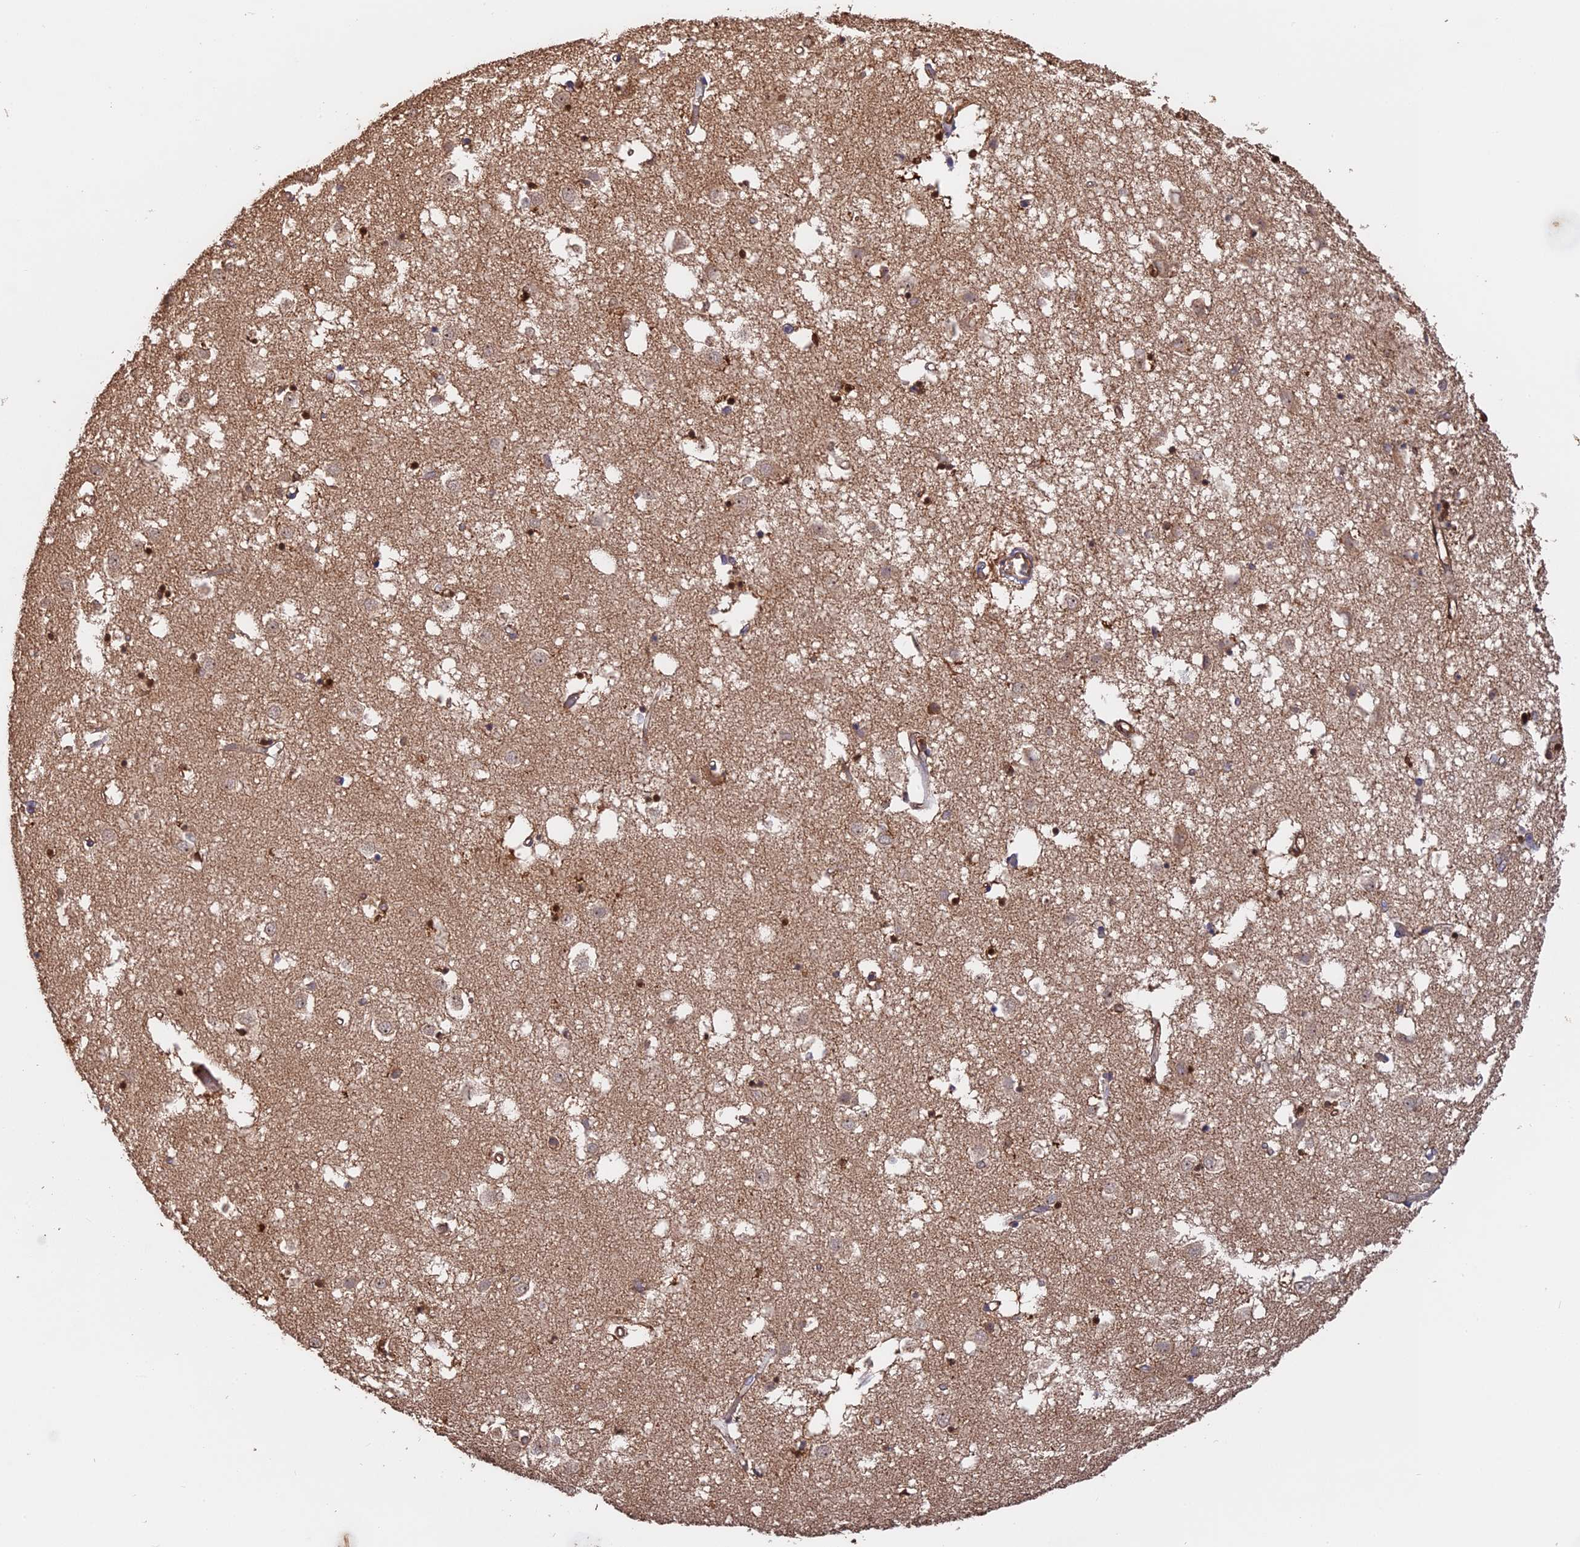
{"staining": {"intensity": "moderate", "quantity": "<25%", "location": "cytoplasmic/membranous"}, "tissue": "caudate", "cell_type": "Glial cells", "image_type": "normal", "snomed": [{"axis": "morphology", "description": "Normal tissue, NOS"}, {"axis": "topography", "description": "Lateral ventricle wall"}], "caption": "Immunohistochemistry (IHC) photomicrograph of benign caudate: human caudate stained using immunohistochemistry shows low levels of moderate protein expression localized specifically in the cytoplasmic/membranous of glial cells, appearing as a cytoplasmic/membranous brown color.", "gene": "SAC3D1", "patient": {"sex": "male", "age": 70}}